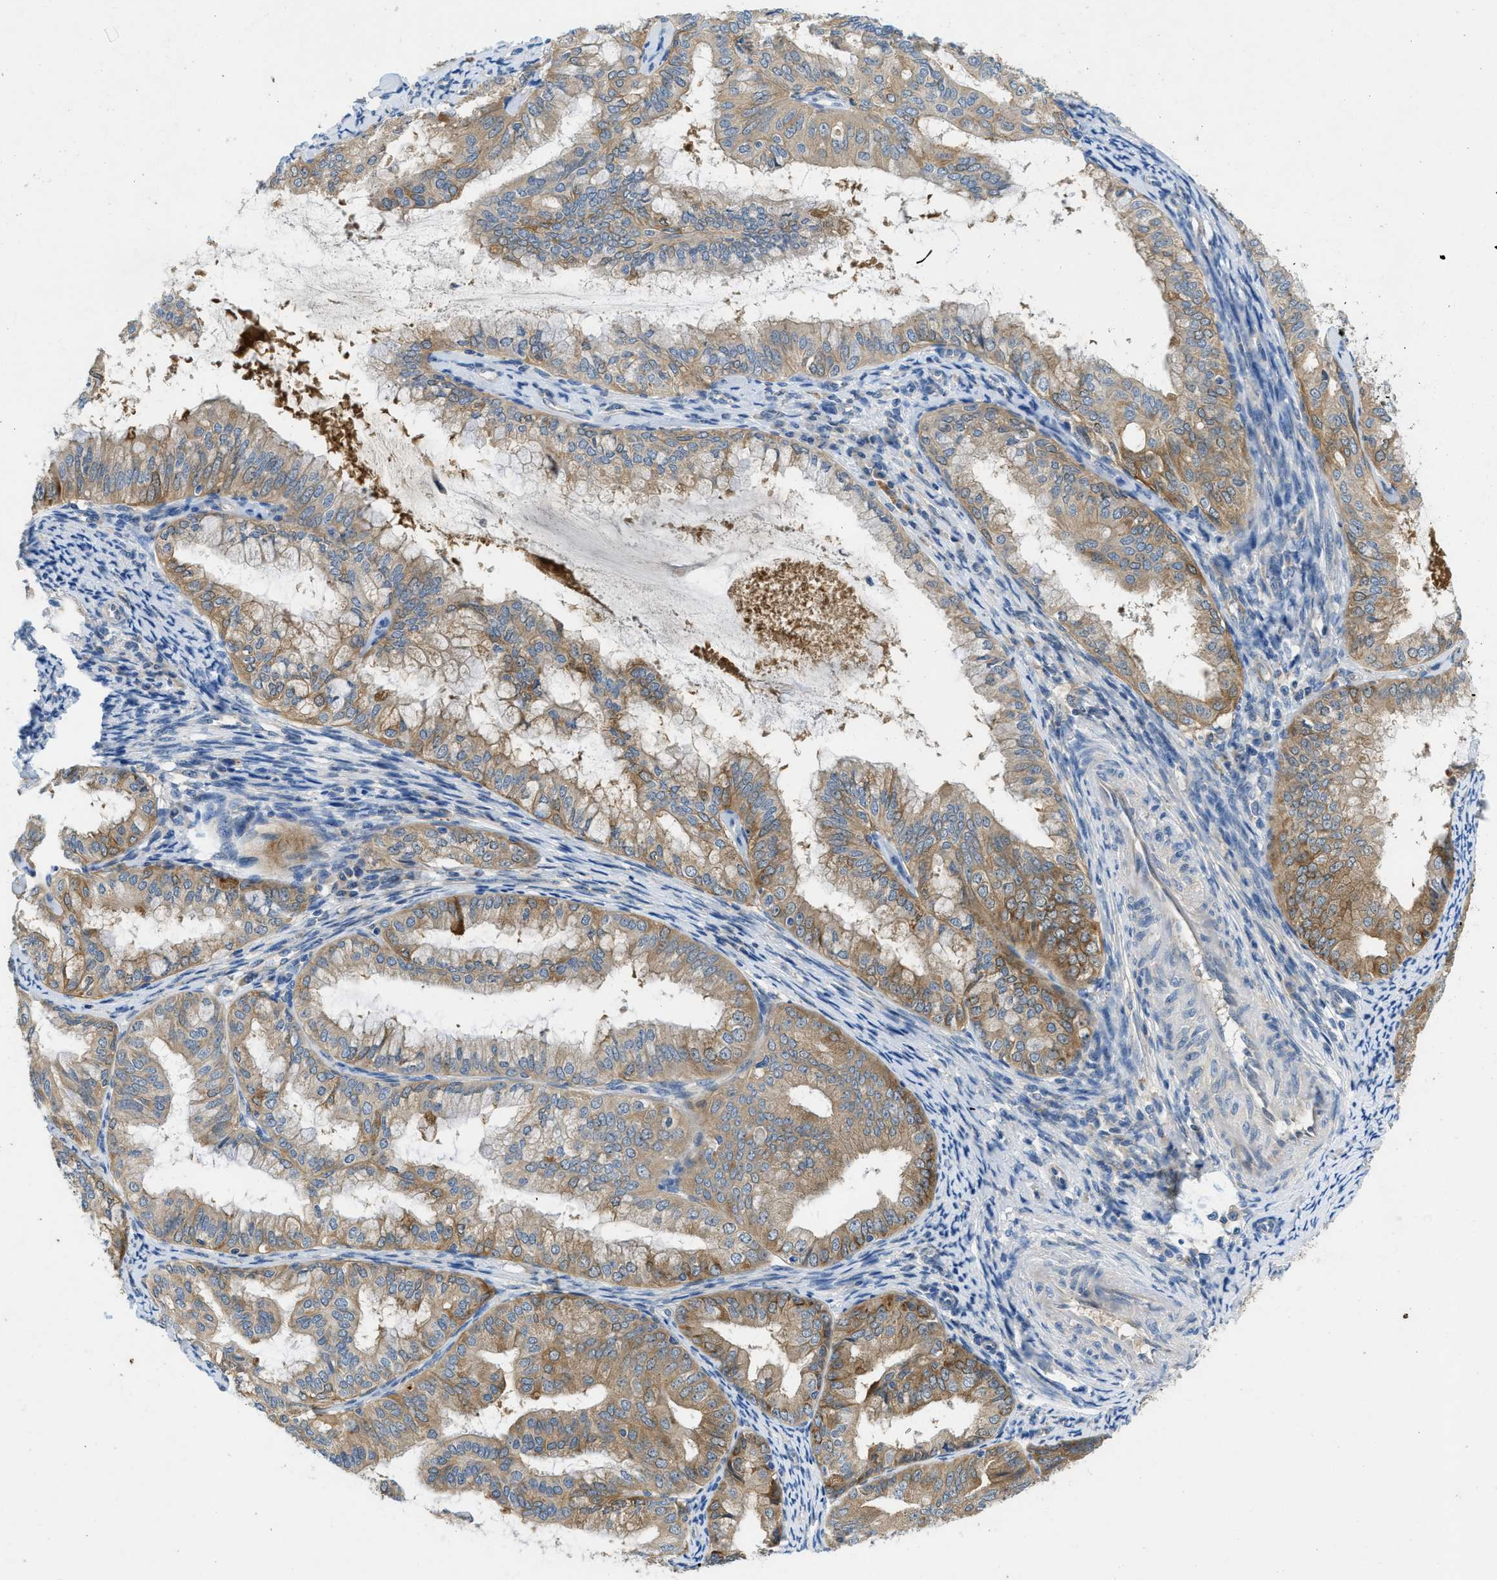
{"staining": {"intensity": "moderate", "quantity": ">75%", "location": "cytoplasmic/membranous"}, "tissue": "endometrial cancer", "cell_type": "Tumor cells", "image_type": "cancer", "snomed": [{"axis": "morphology", "description": "Adenocarcinoma, NOS"}, {"axis": "topography", "description": "Endometrium"}], "caption": "A high-resolution micrograph shows IHC staining of endometrial cancer, which demonstrates moderate cytoplasmic/membranous expression in approximately >75% of tumor cells.", "gene": "RIPK2", "patient": {"sex": "female", "age": 63}}